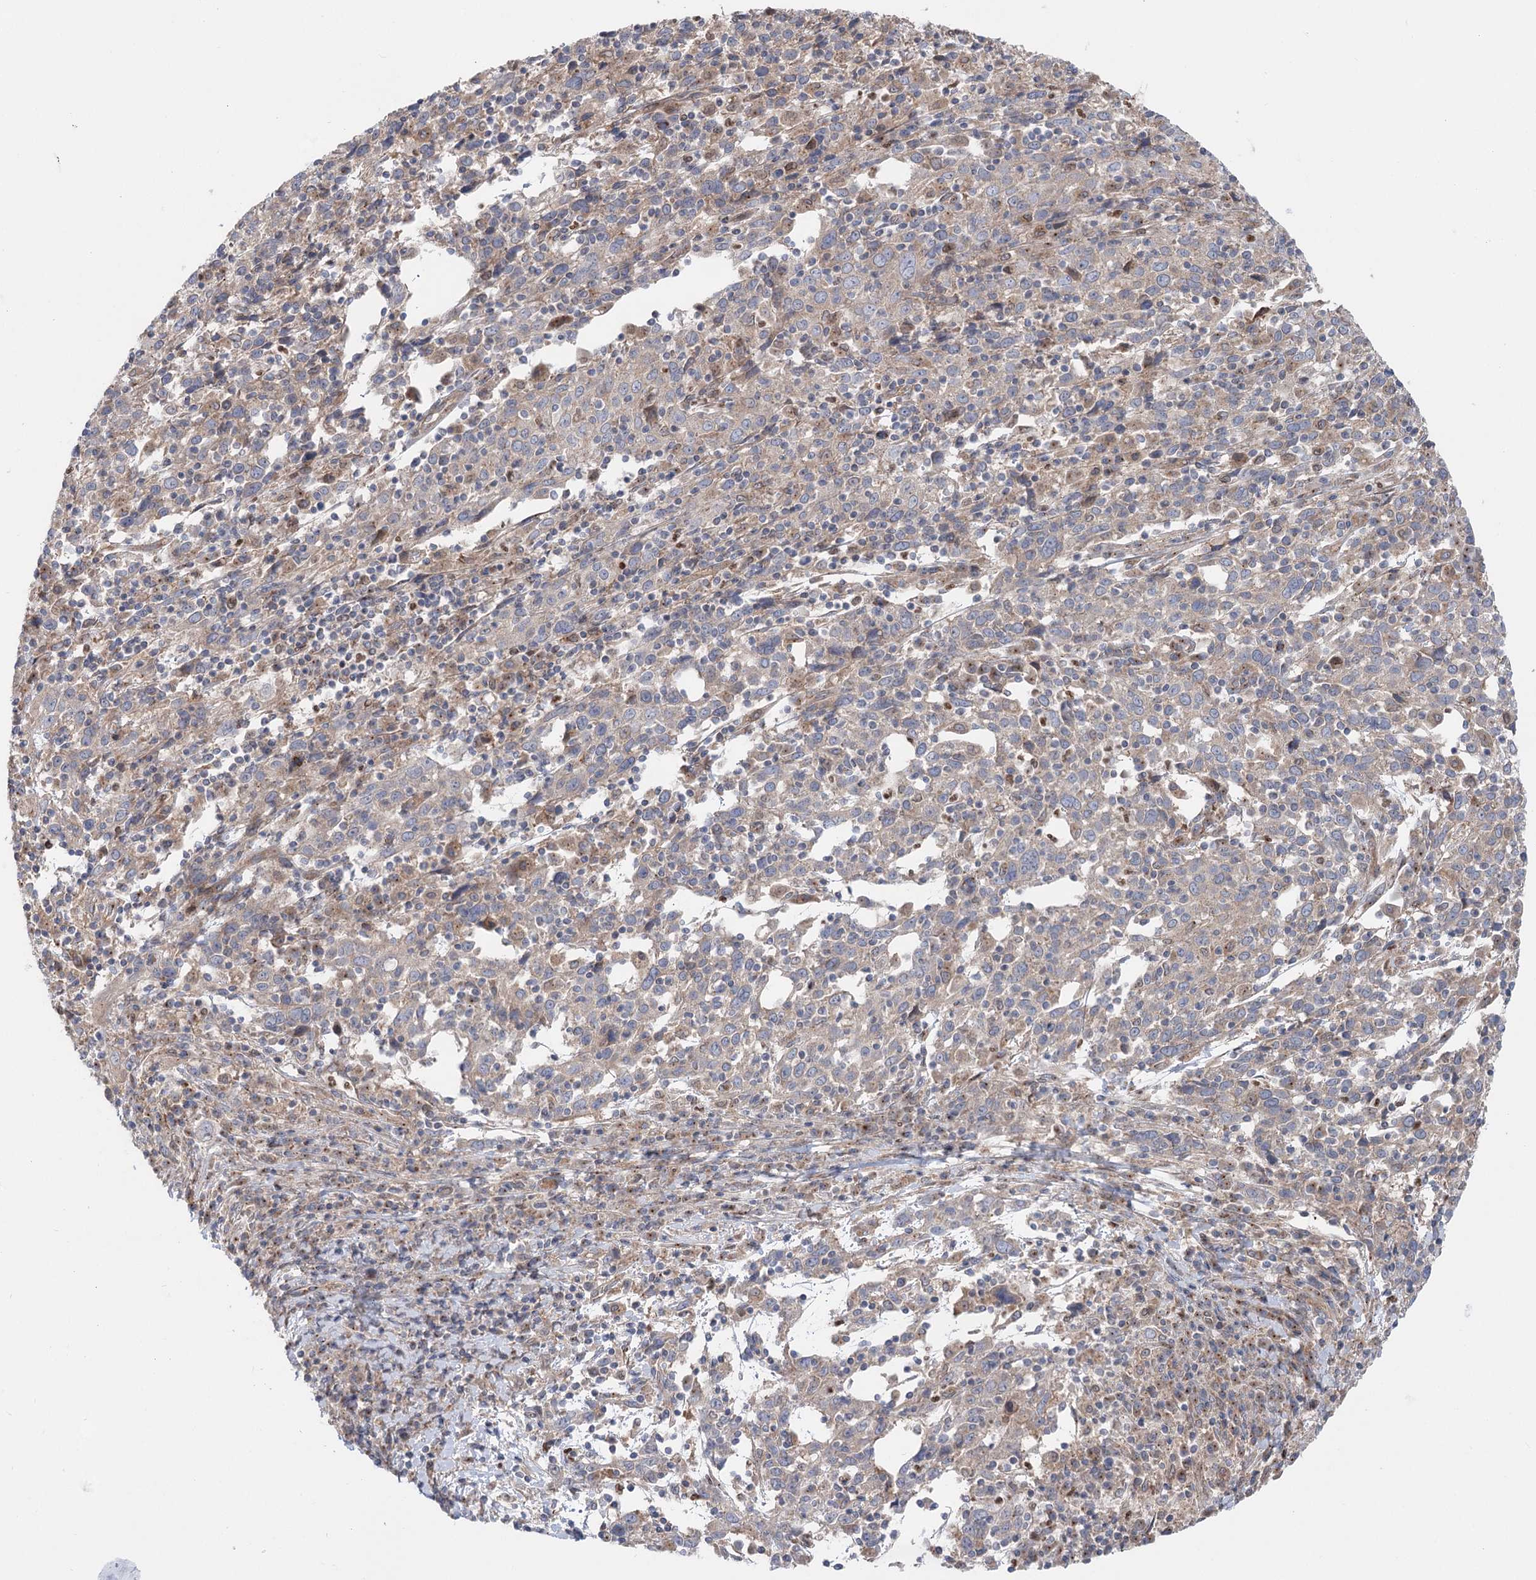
{"staining": {"intensity": "negative", "quantity": "none", "location": "none"}, "tissue": "cervical cancer", "cell_type": "Tumor cells", "image_type": "cancer", "snomed": [{"axis": "morphology", "description": "Squamous cell carcinoma, NOS"}, {"axis": "topography", "description": "Cervix"}], "caption": "IHC histopathology image of neoplastic tissue: human cervical cancer (squamous cell carcinoma) stained with DAB demonstrates no significant protein staining in tumor cells.", "gene": "SCN11A", "patient": {"sex": "female", "age": 46}}